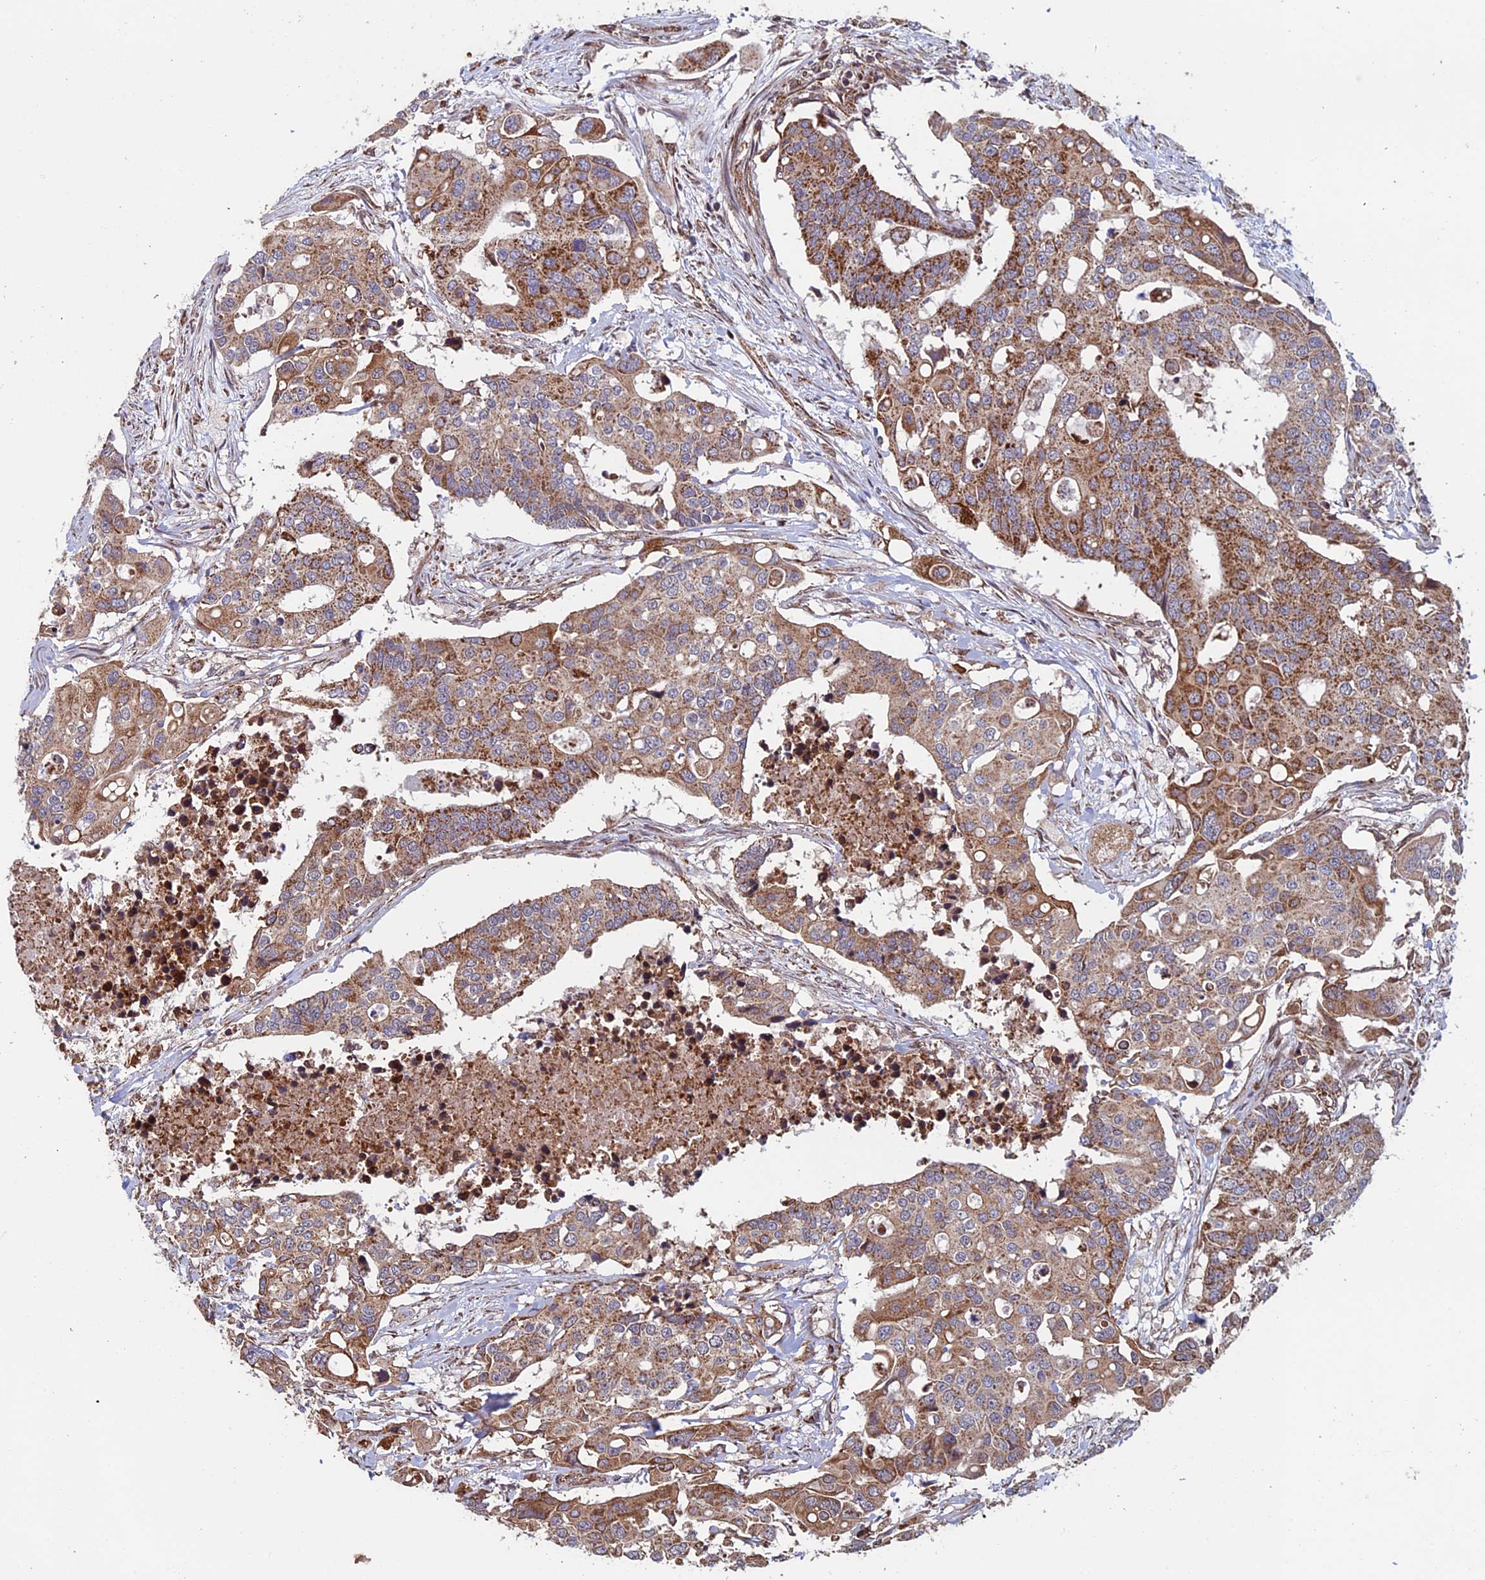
{"staining": {"intensity": "moderate", "quantity": ">75%", "location": "cytoplasmic/membranous"}, "tissue": "colorectal cancer", "cell_type": "Tumor cells", "image_type": "cancer", "snomed": [{"axis": "morphology", "description": "Adenocarcinoma, NOS"}, {"axis": "topography", "description": "Colon"}], "caption": "The photomicrograph shows a brown stain indicating the presence of a protein in the cytoplasmic/membranous of tumor cells in colorectal cancer.", "gene": "CCDC8", "patient": {"sex": "male", "age": 77}}